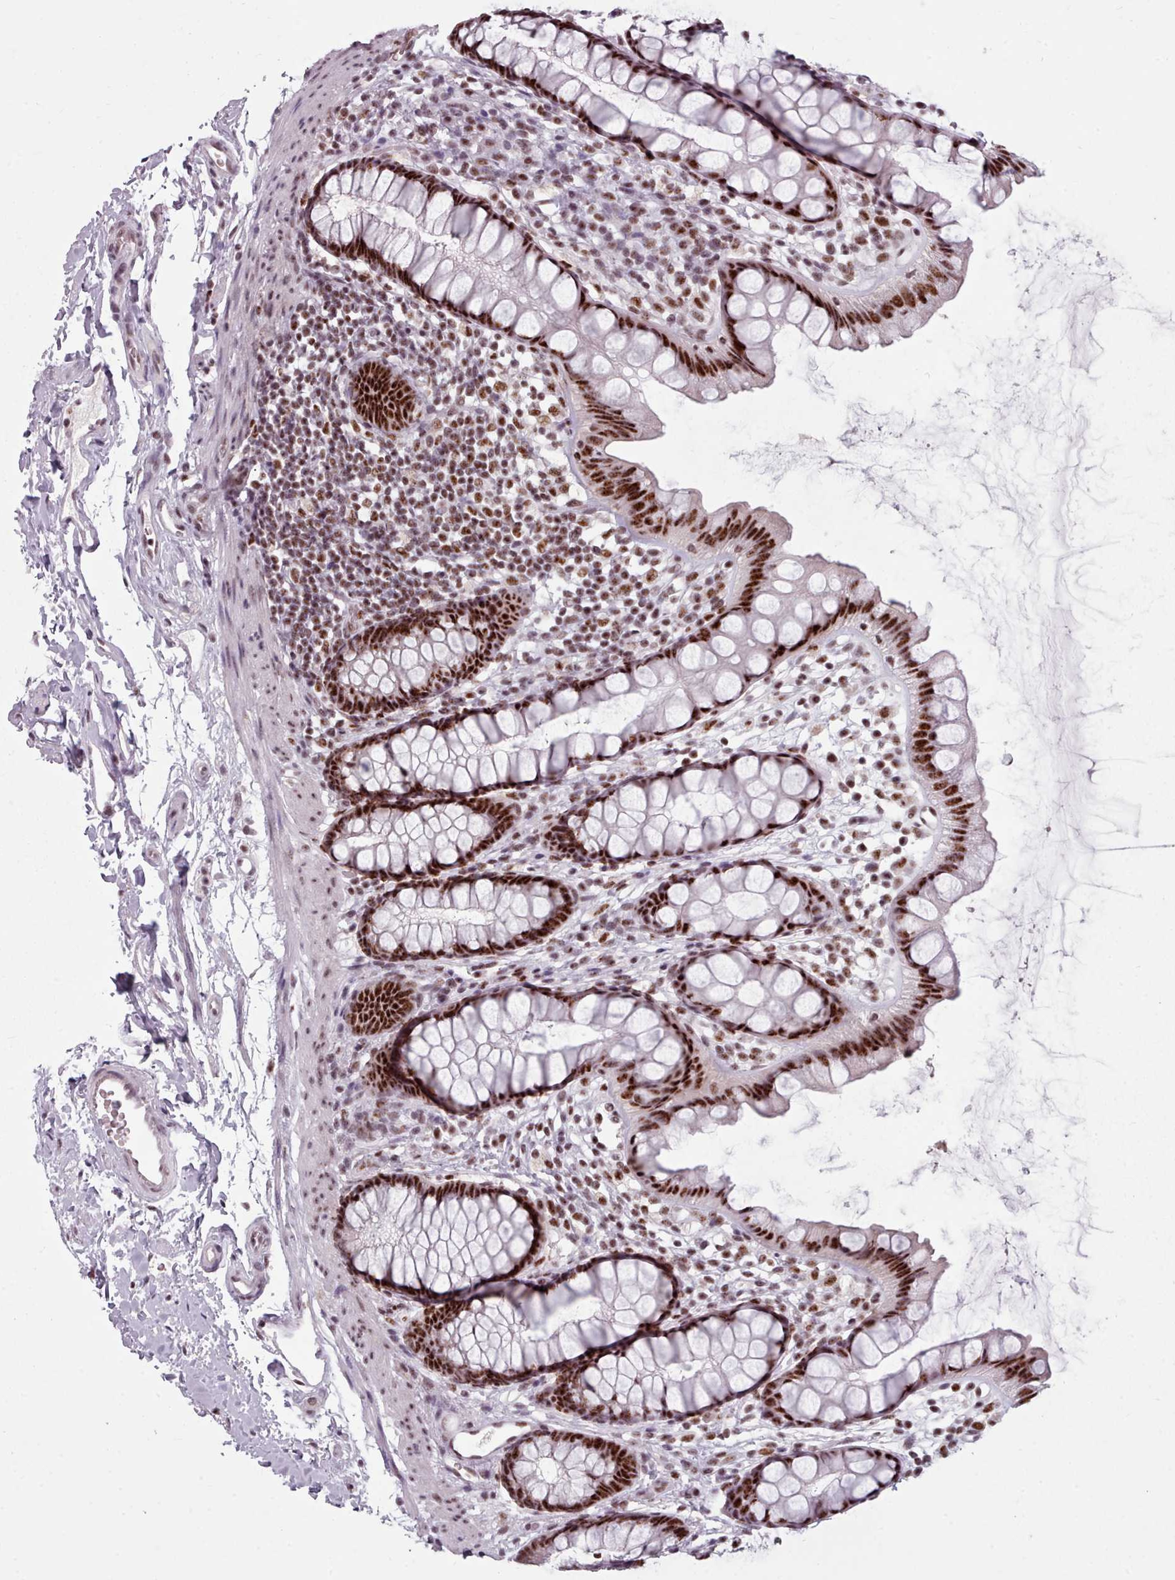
{"staining": {"intensity": "strong", "quantity": ">75%", "location": "nuclear"}, "tissue": "rectum", "cell_type": "Glandular cells", "image_type": "normal", "snomed": [{"axis": "morphology", "description": "Normal tissue, NOS"}, {"axis": "topography", "description": "Rectum"}], "caption": "Immunohistochemistry (IHC) histopathology image of benign rectum: human rectum stained using IHC displays high levels of strong protein expression localized specifically in the nuclear of glandular cells, appearing as a nuclear brown color.", "gene": "SRRM1", "patient": {"sex": "female", "age": 65}}